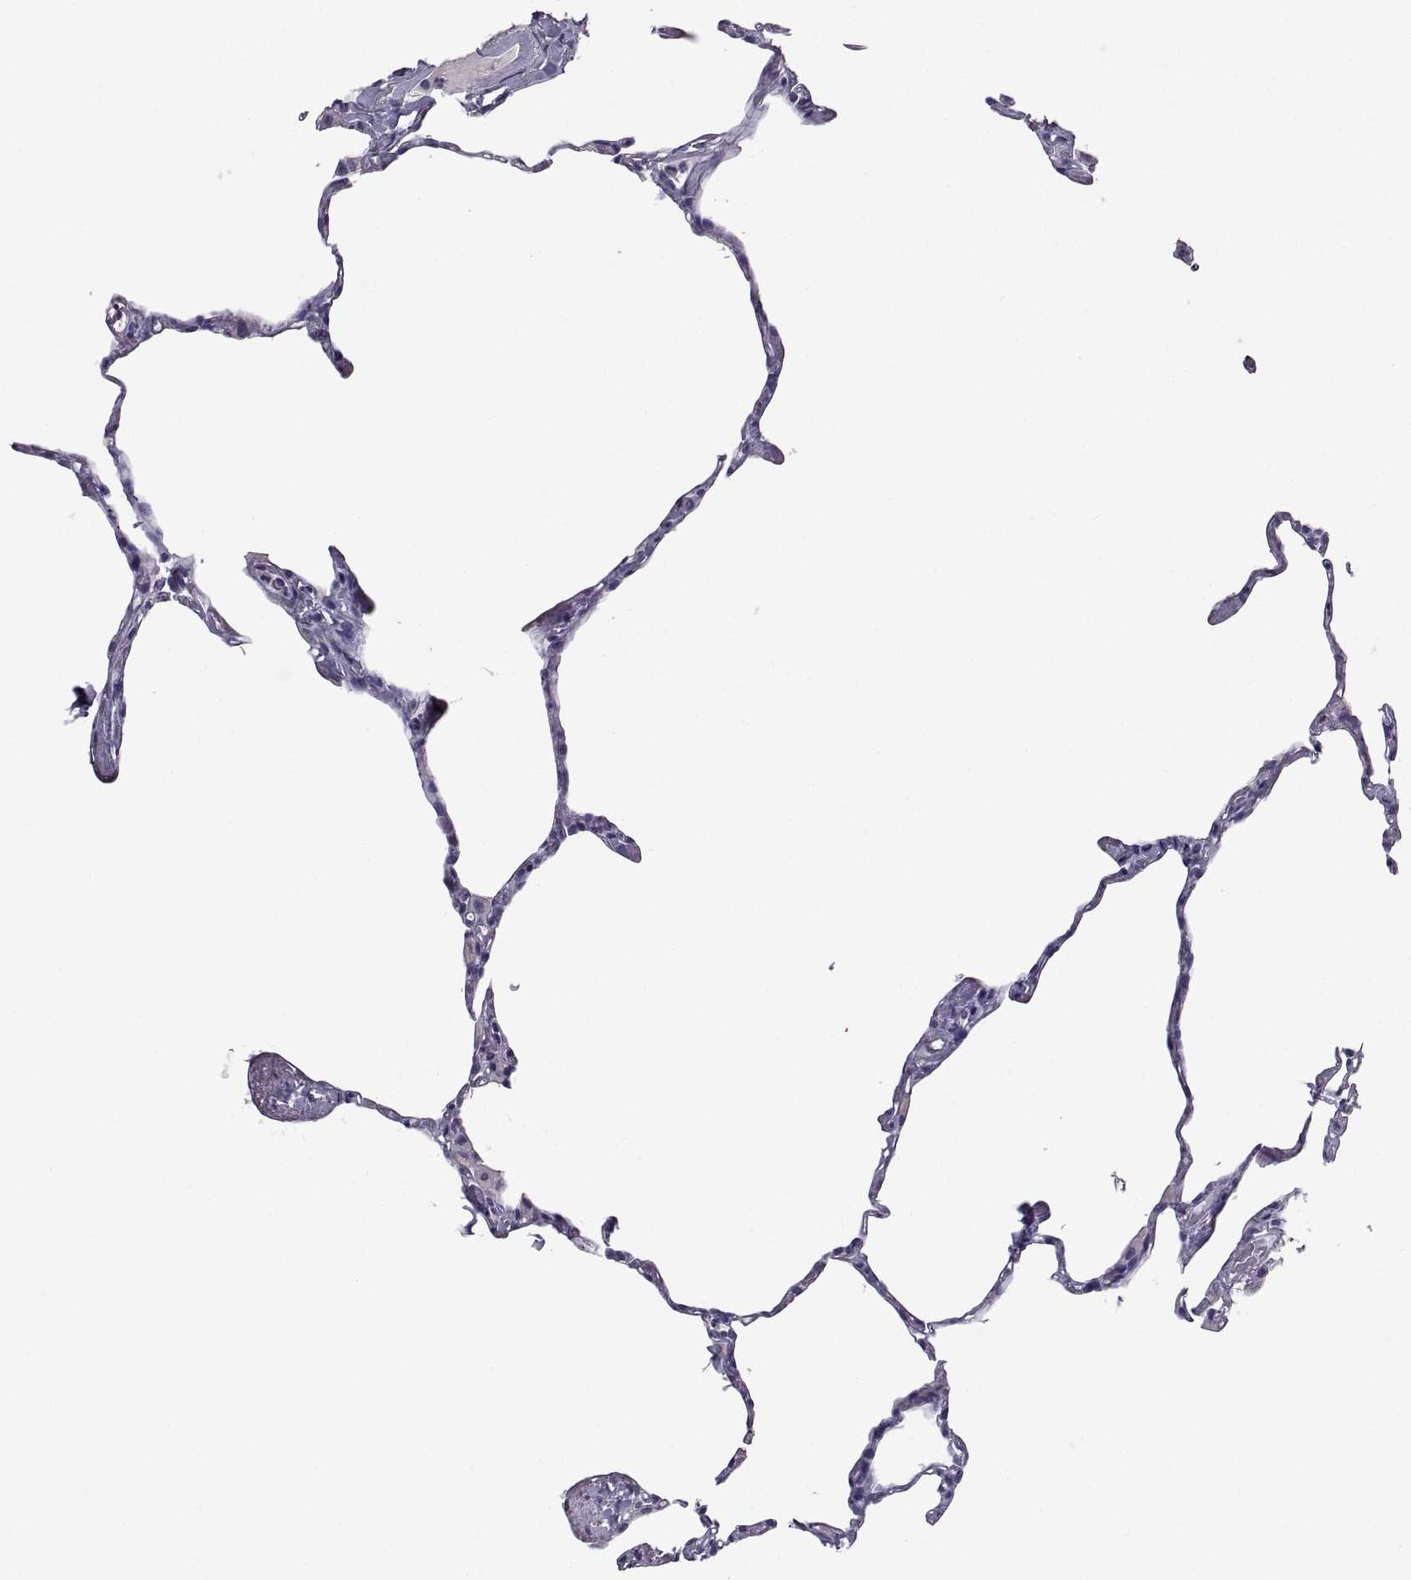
{"staining": {"intensity": "negative", "quantity": "none", "location": "none"}, "tissue": "lung", "cell_type": "Alveolar cells", "image_type": "normal", "snomed": [{"axis": "morphology", "description": "Normal tissue, NOS"}, {"axis": "topography", "description": "Lung"}], "caption": "Alveolar cells are negative for protein expression in unremarkable human lung. The staining is performed using DAB (3,3'-diaminobenzidine) brown chromogen with nuclei counter-stained in using hematoxylin.", "gene": "SOX21", "patient": {"sex": "male", "age": 65}}